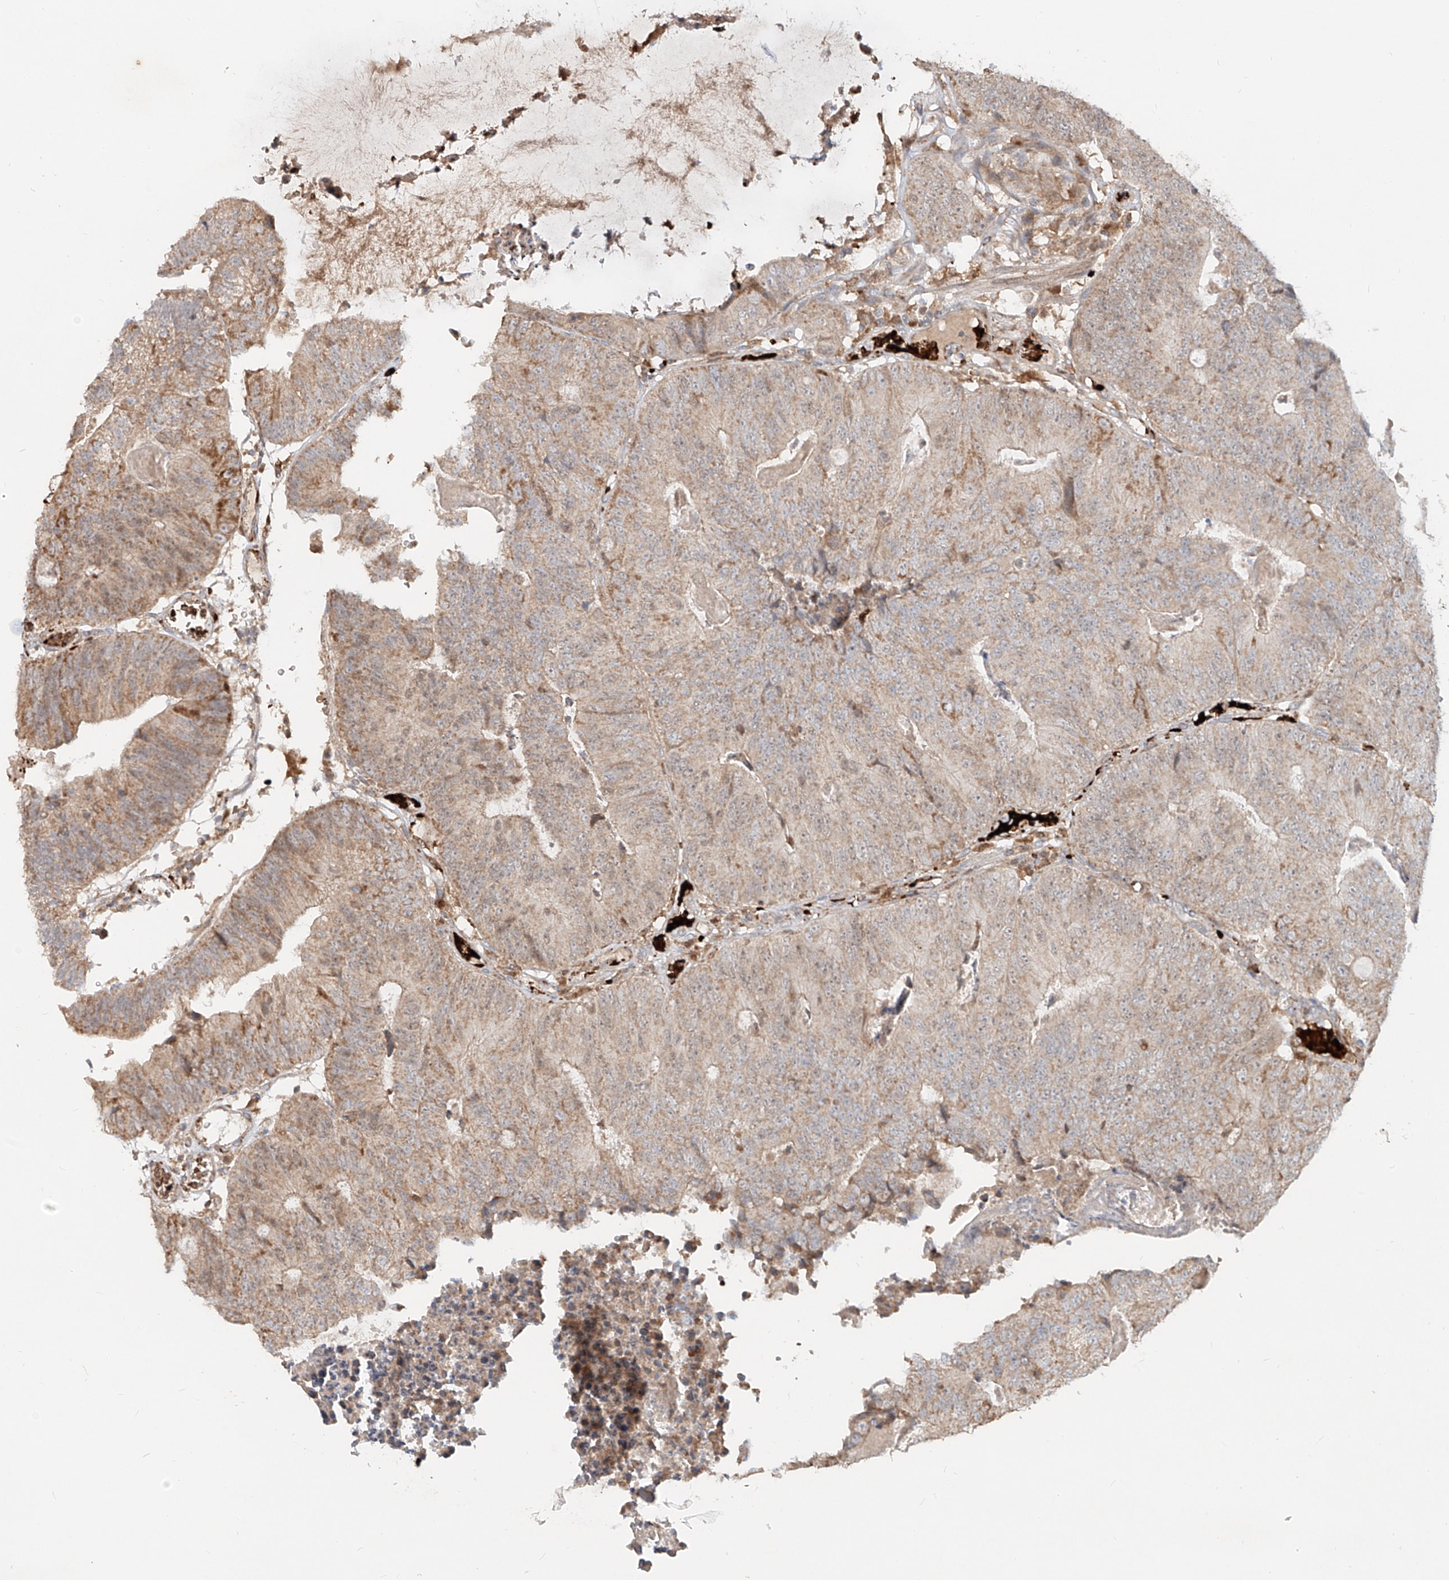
{"staining": {"intensity": "weak", "quantity": ">75%", "location": "cytoplasmic/membranous,nuclear"}, "tissue": "colorectal cancer", "cell_type": "Tumor cells", "image_type": "cancer", "snomed": [{"axis": "morphology", "description": "Adenocarcinoma, NOS"}, {"axis": "topography", "description": "Colon"}], "caption": "This photomicrograph demonstrates immunohistochemistry (IHC) staining of adenocarcinoma (colorectal), with low weak cytoplasmic/membranous and nuclear positivity in approximately >75% of tumor cells.", "gene": "FGD2", "patient": {"sex": "female", "age": 67}}